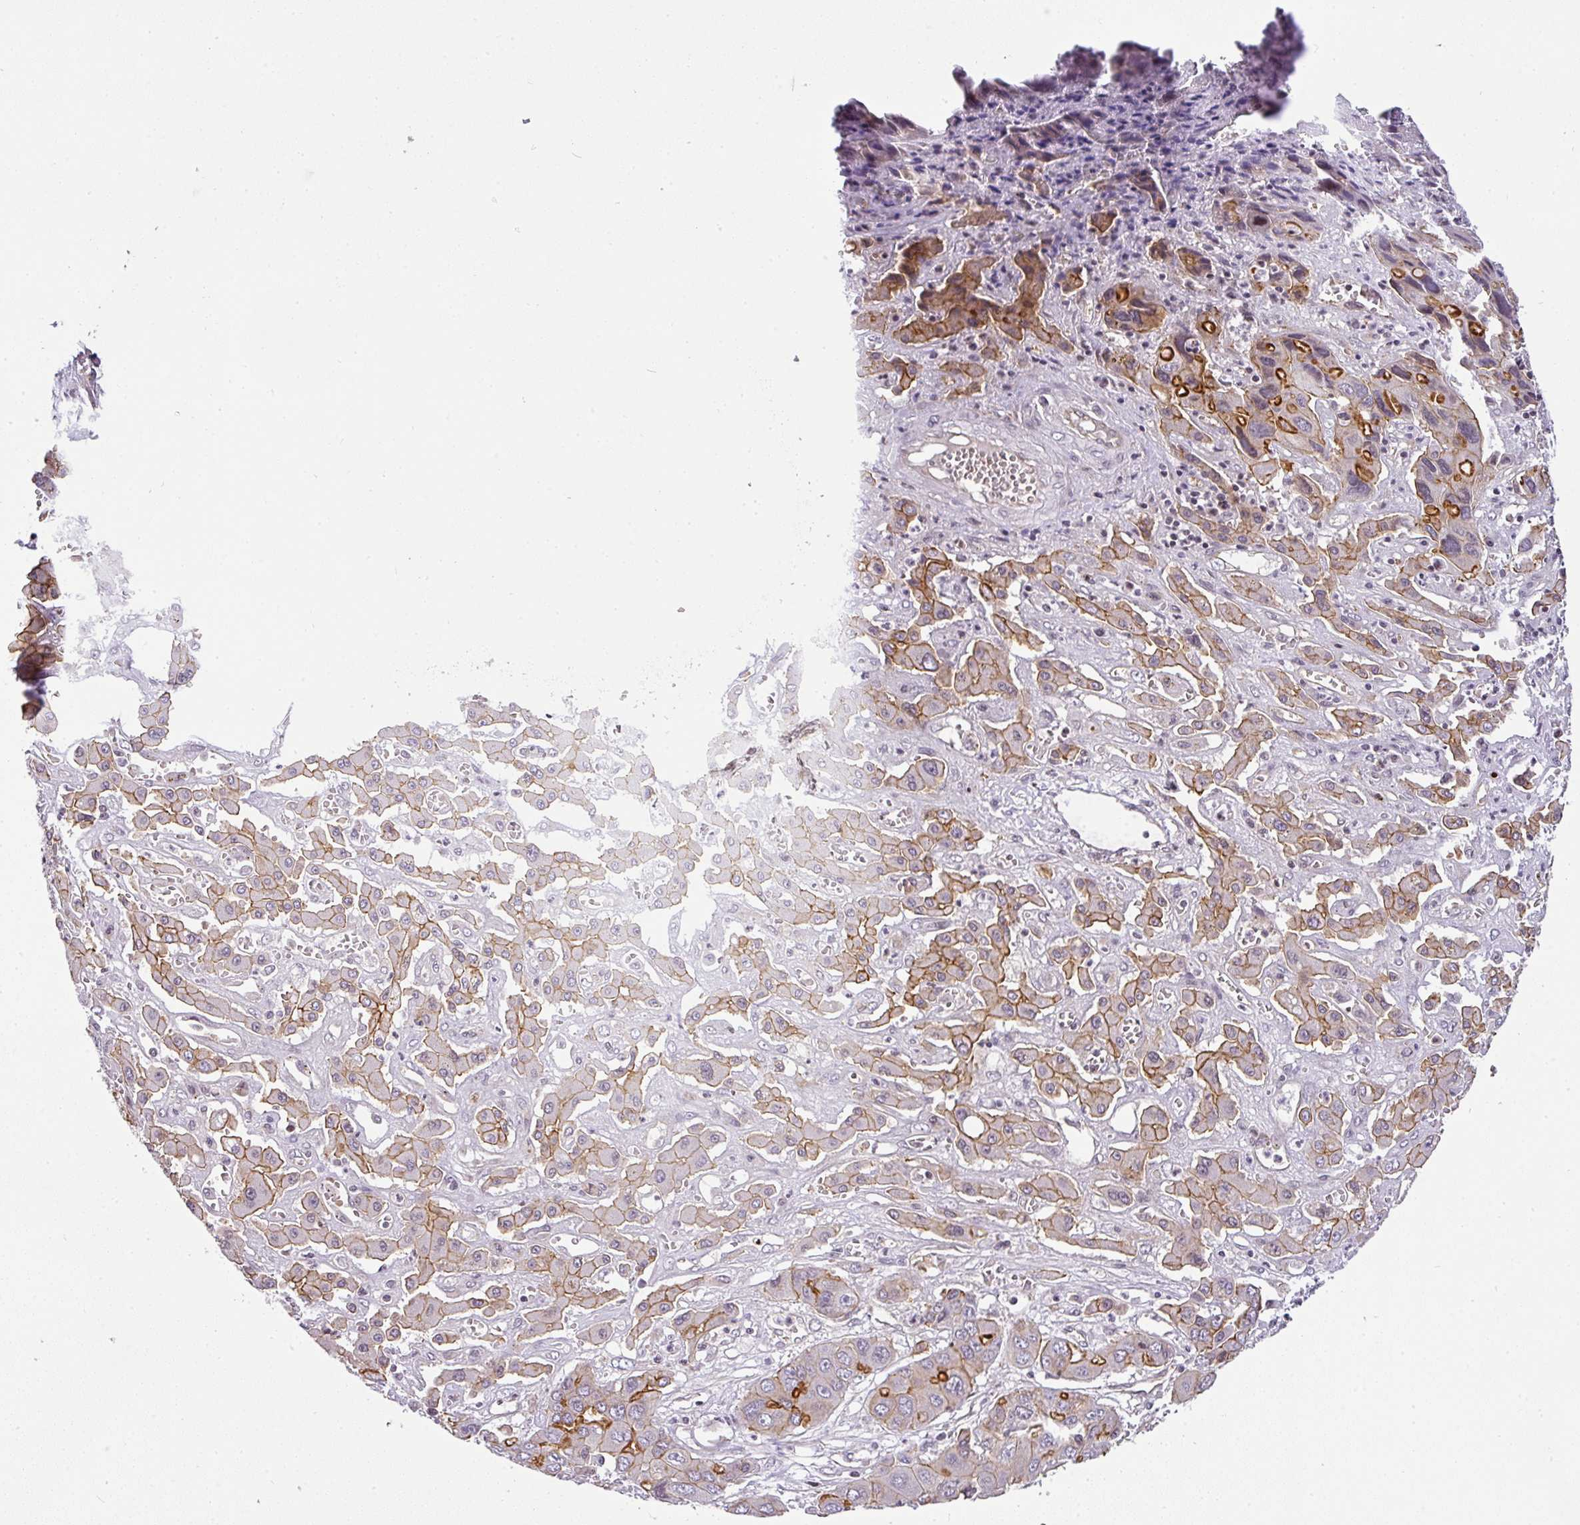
{"staining": {"intensity": "strong", "quantity": "25%-75%", "location": "cytoplasmic/membranous"}, "tissue": "liver cancer", "cell_type": "Tumor cells", "image_type": "cancer", "snomed": [{"axis": "morphology", "description": "Cholangiocarcinoma"}, {"axis": "topography", "description": "Liver"}], "caption": "Protein expression analysis of human liver cancer (cholangiocarcinoma) reveals strong cytoplasmic/membranous staining in approximately 25%-75% of tumor cells. (DAB = brown stain, brightfield microscopy at high magnification).", "gene": "OR11H4", "patient": {"sex": "male", "age": 67}}